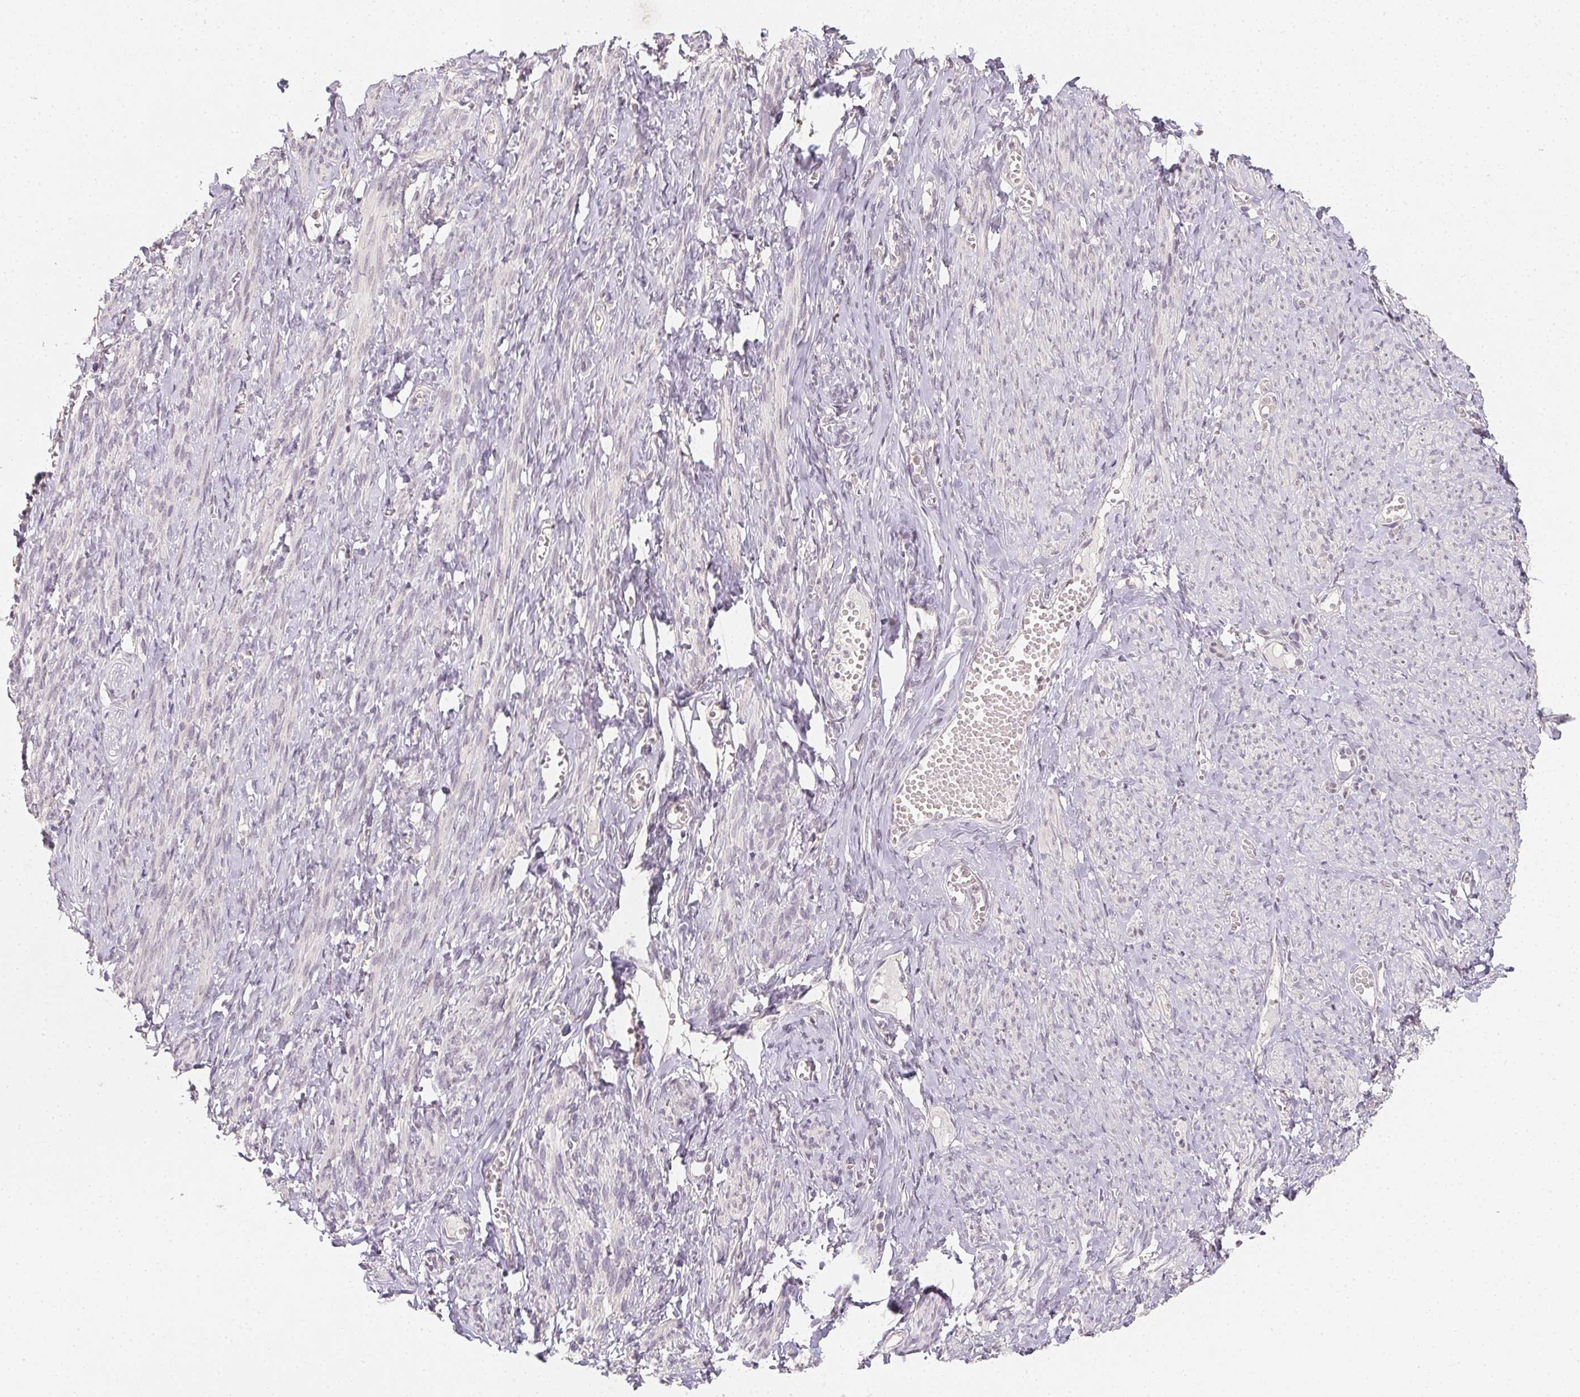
{"staining": {"intensity": "negative", "quantity": "none", "location": "none"}, "tissue": "smooth muscle", "cell_type": "Smooth muscle cells", "image_type": "normal", "snomed": [{"axis": "morphology", "description": "Normal tissue, NOS"}, {"axis": "topography", "description": "Smooth muscle"}], "caption": "Immunohistochemistry (IHC) image of benign smooth muscle: human smooth muscle stained with DAB (3,3'-diaminobenzidine) shows no significant protein positivity in smooth muscle cells. The staining is performed using DAB (3,3'-diaminobenzidine) brown chromogen with nuclei counter-stained in using hematoxylin.", "gene": "SOAT1", "patient": {"sex": "female", "age": 65}}